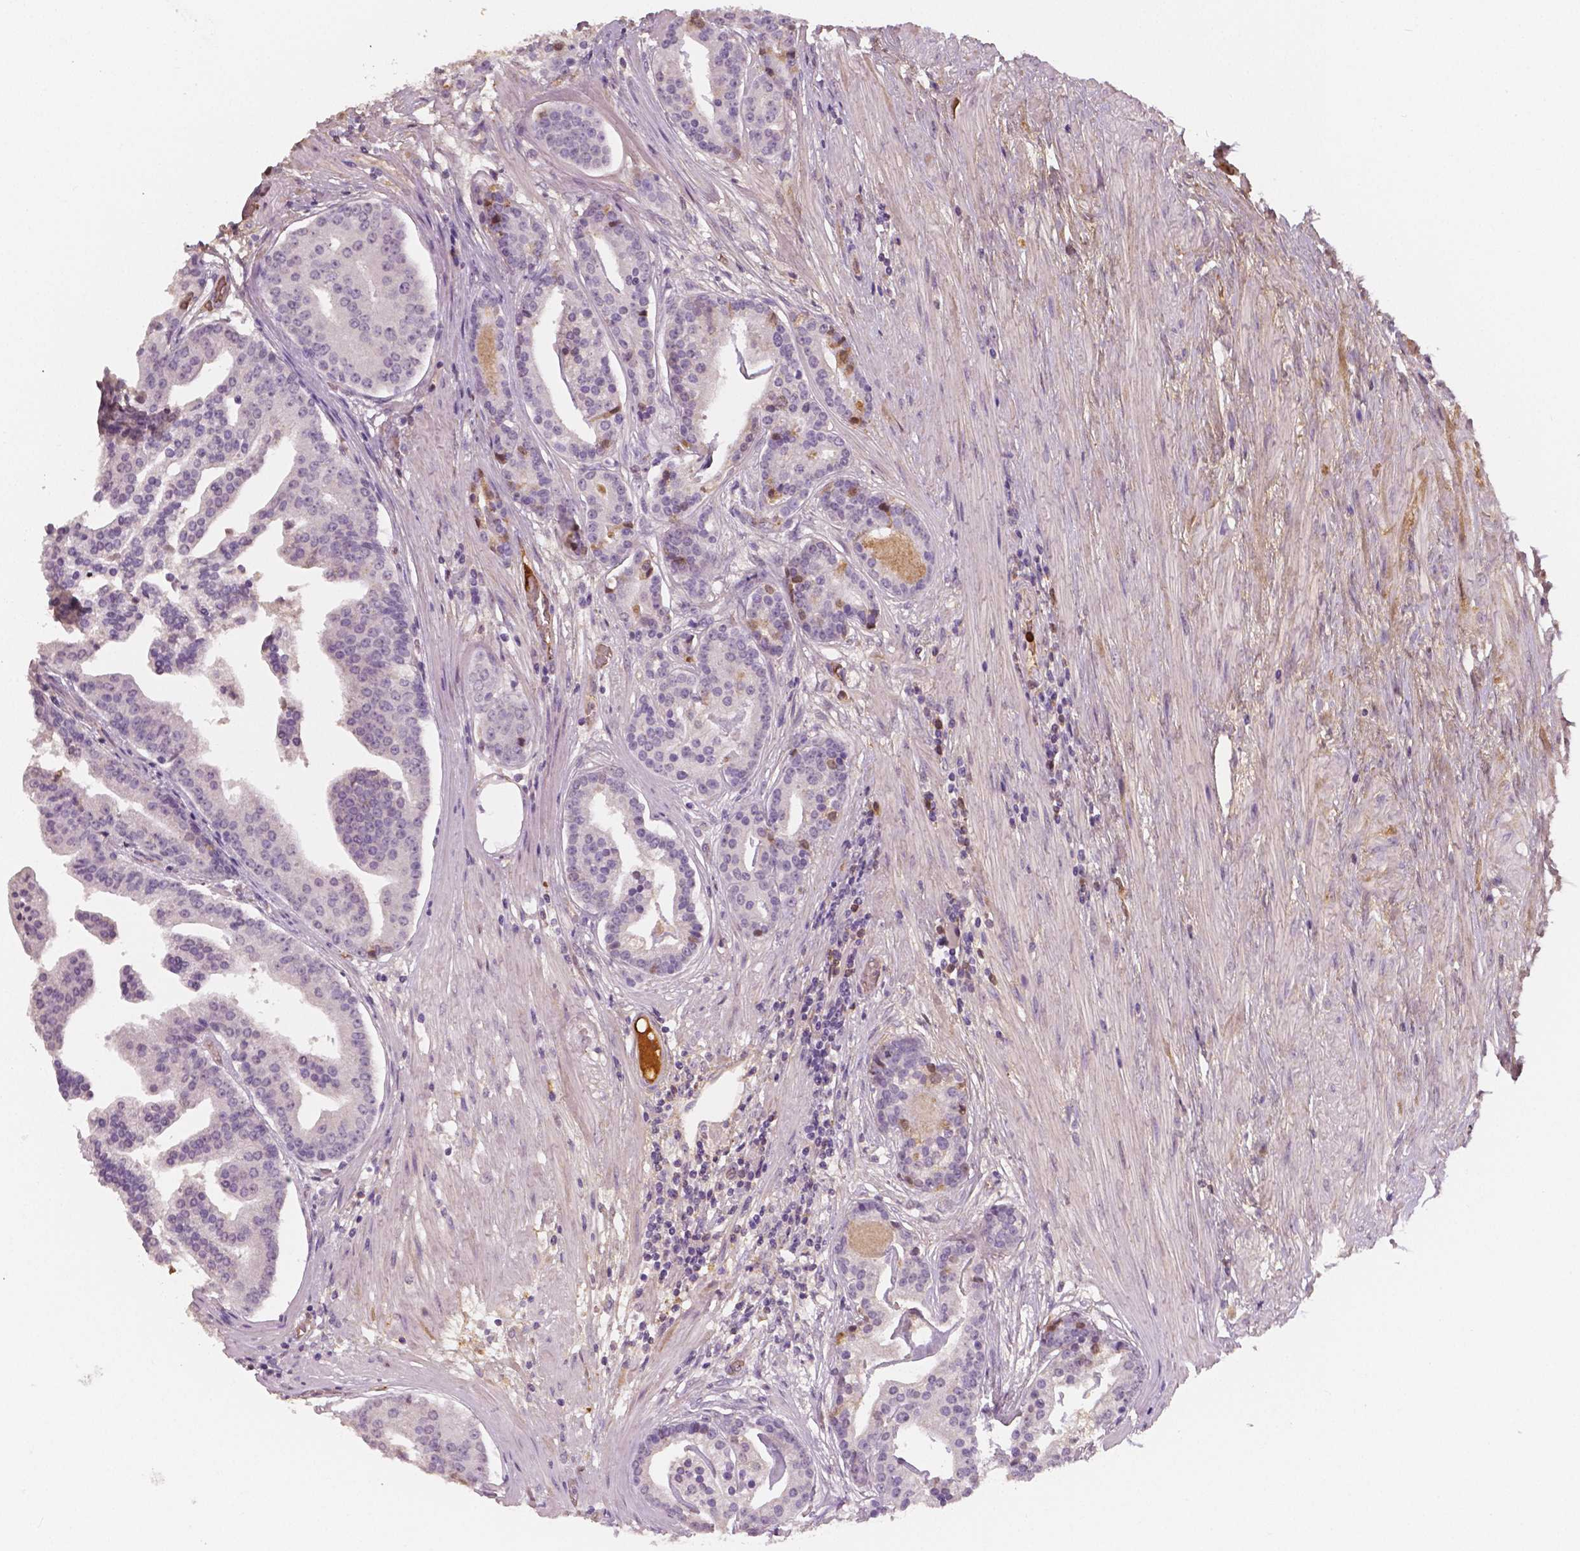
{"staining": {"intensity": "negative", "quantity": "none", "location": "none"}, "tissue": "prostate cancer", "cell_type": "Tumor cells", "image_type": "cancer", "snomed": [{"axis": "morphology", "description": "Adenocarcinoma, NOS"}, {"axis": "topography", "description": "Prostate and seminal vesicle, NOS"}, {"axis": "topography", "description": "Prostate"}], "caption": "IHC of prostate adenocarcinoma demonstrates no positivity in tumor cells.", "gene": "APOA4", "patient": {"sex": "male", "age": 44}}